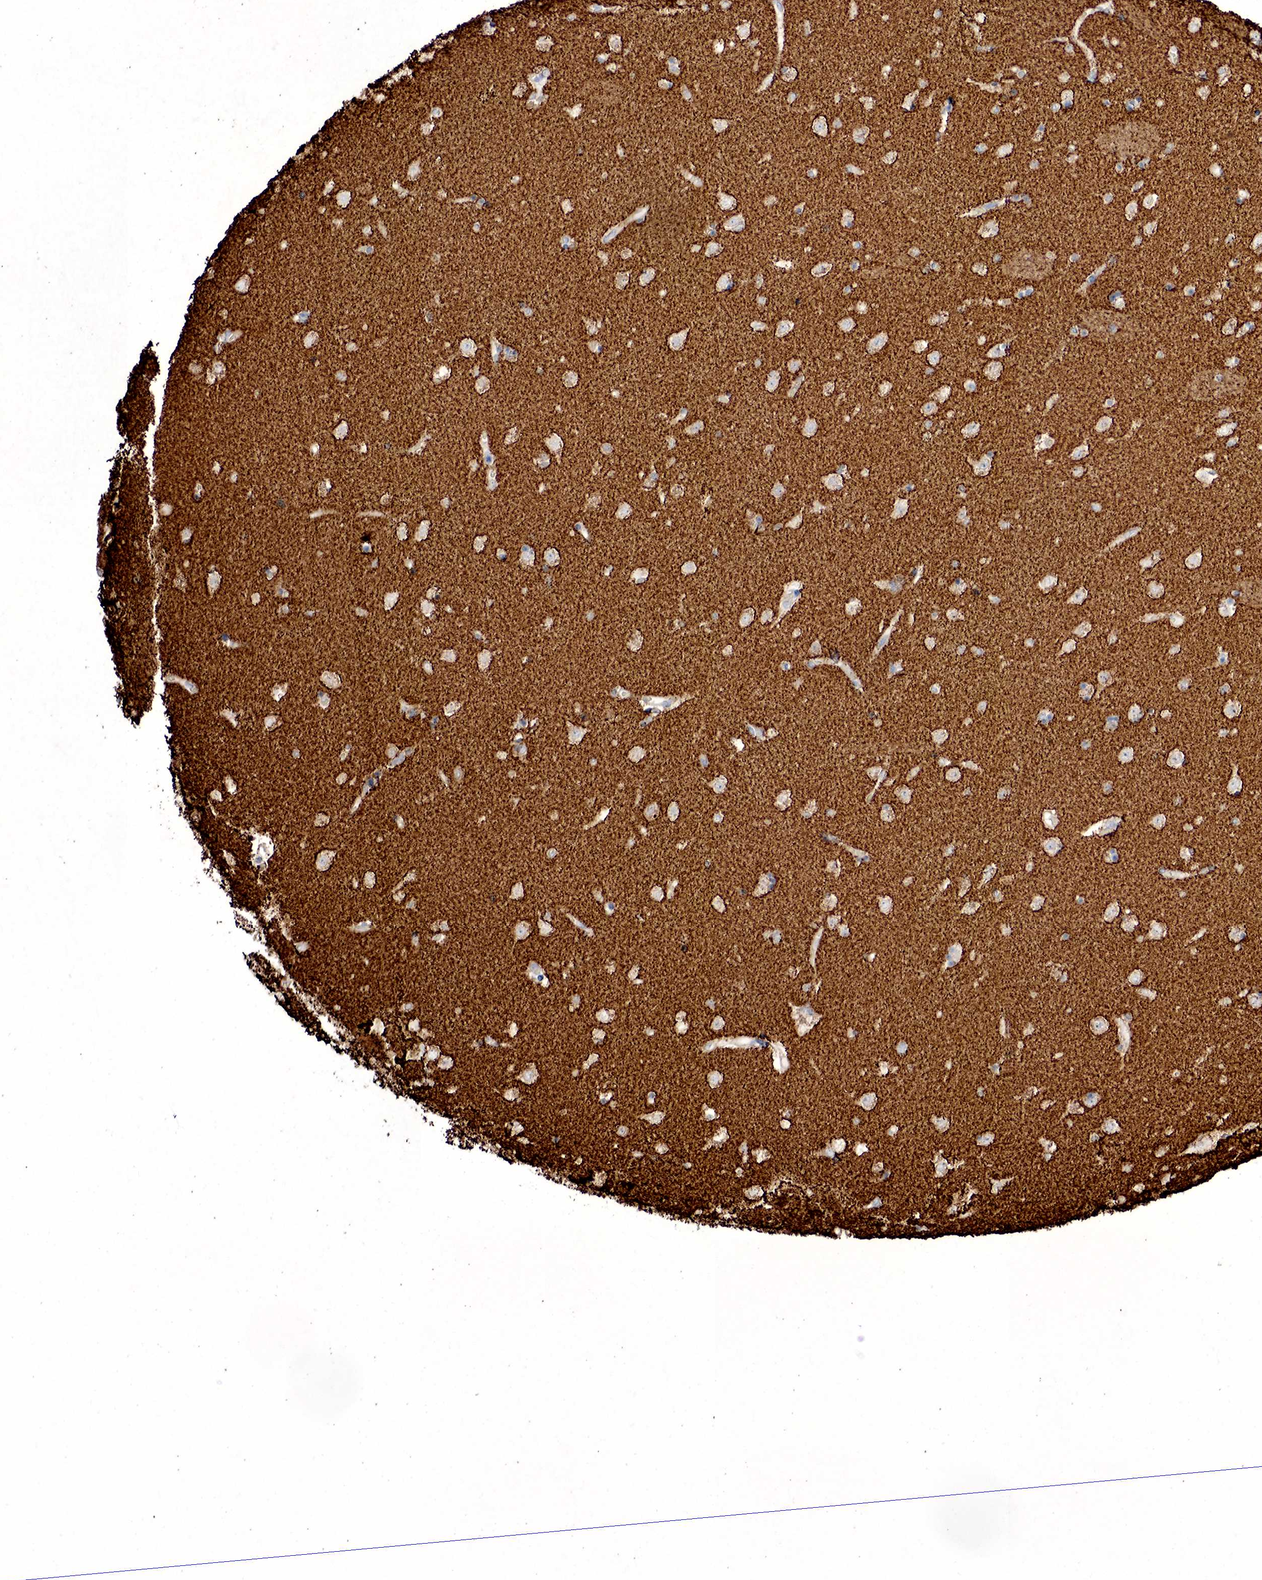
{"staining": {"intensity": "negative", "quantity": "none", "location": "none"}, "tissue": "caudate", "cell_type": "Glial cells", "image_type": "normal", "snomed": [{"axis": "morphology", "description": "Normal tissue, NOS"}, {"axis": "topography", "description": "Lateral ventricle wall"}], "caption": "IHC of unremarkable human caudate exhibits no expression in glial cells.", "gene": "SYP", "patient": {"sex": "female", "age": 54}}